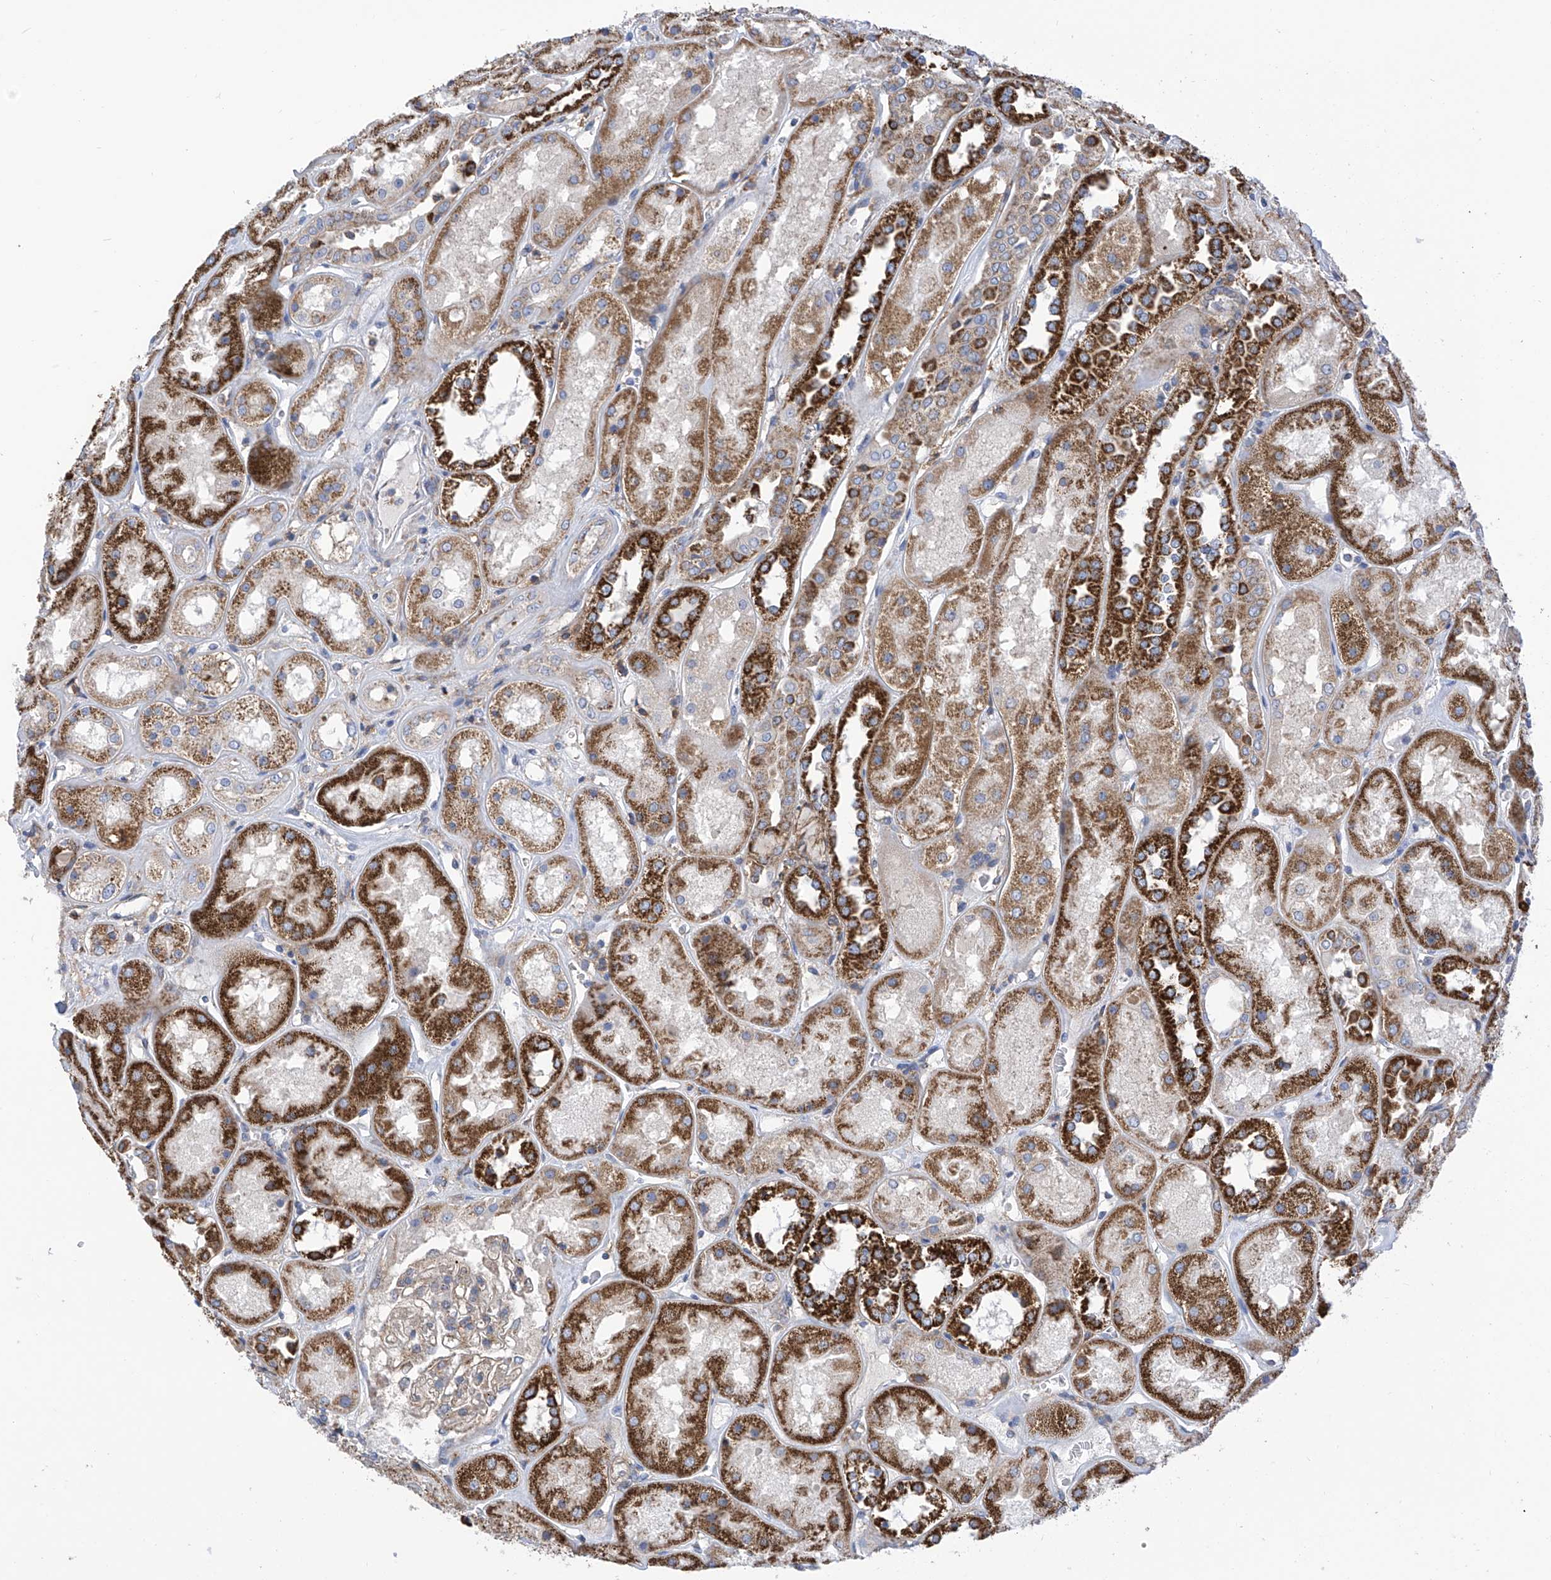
{"staining": {"intensity": "weak", "quantity": "<25%", "location": "cytoplasmic/membranous"}, "tissue": "kidney", "cell_type": "Cells in glomeruli", "image_type": "normal", "snomed": [{"axis": "morphology", "description": "Normal tissue, NOS"}, {"axis": "topography", "description": "Kidney"}], "caption": "A high-resolution micrograph shows IHC staining of normal kidney, which exhibits no significant expression in cells in glomeruli. (DAB immunohistochemistry, high magnification).", "gene": "P2RX7", "patient": {"sex": "male", "age": 70}}